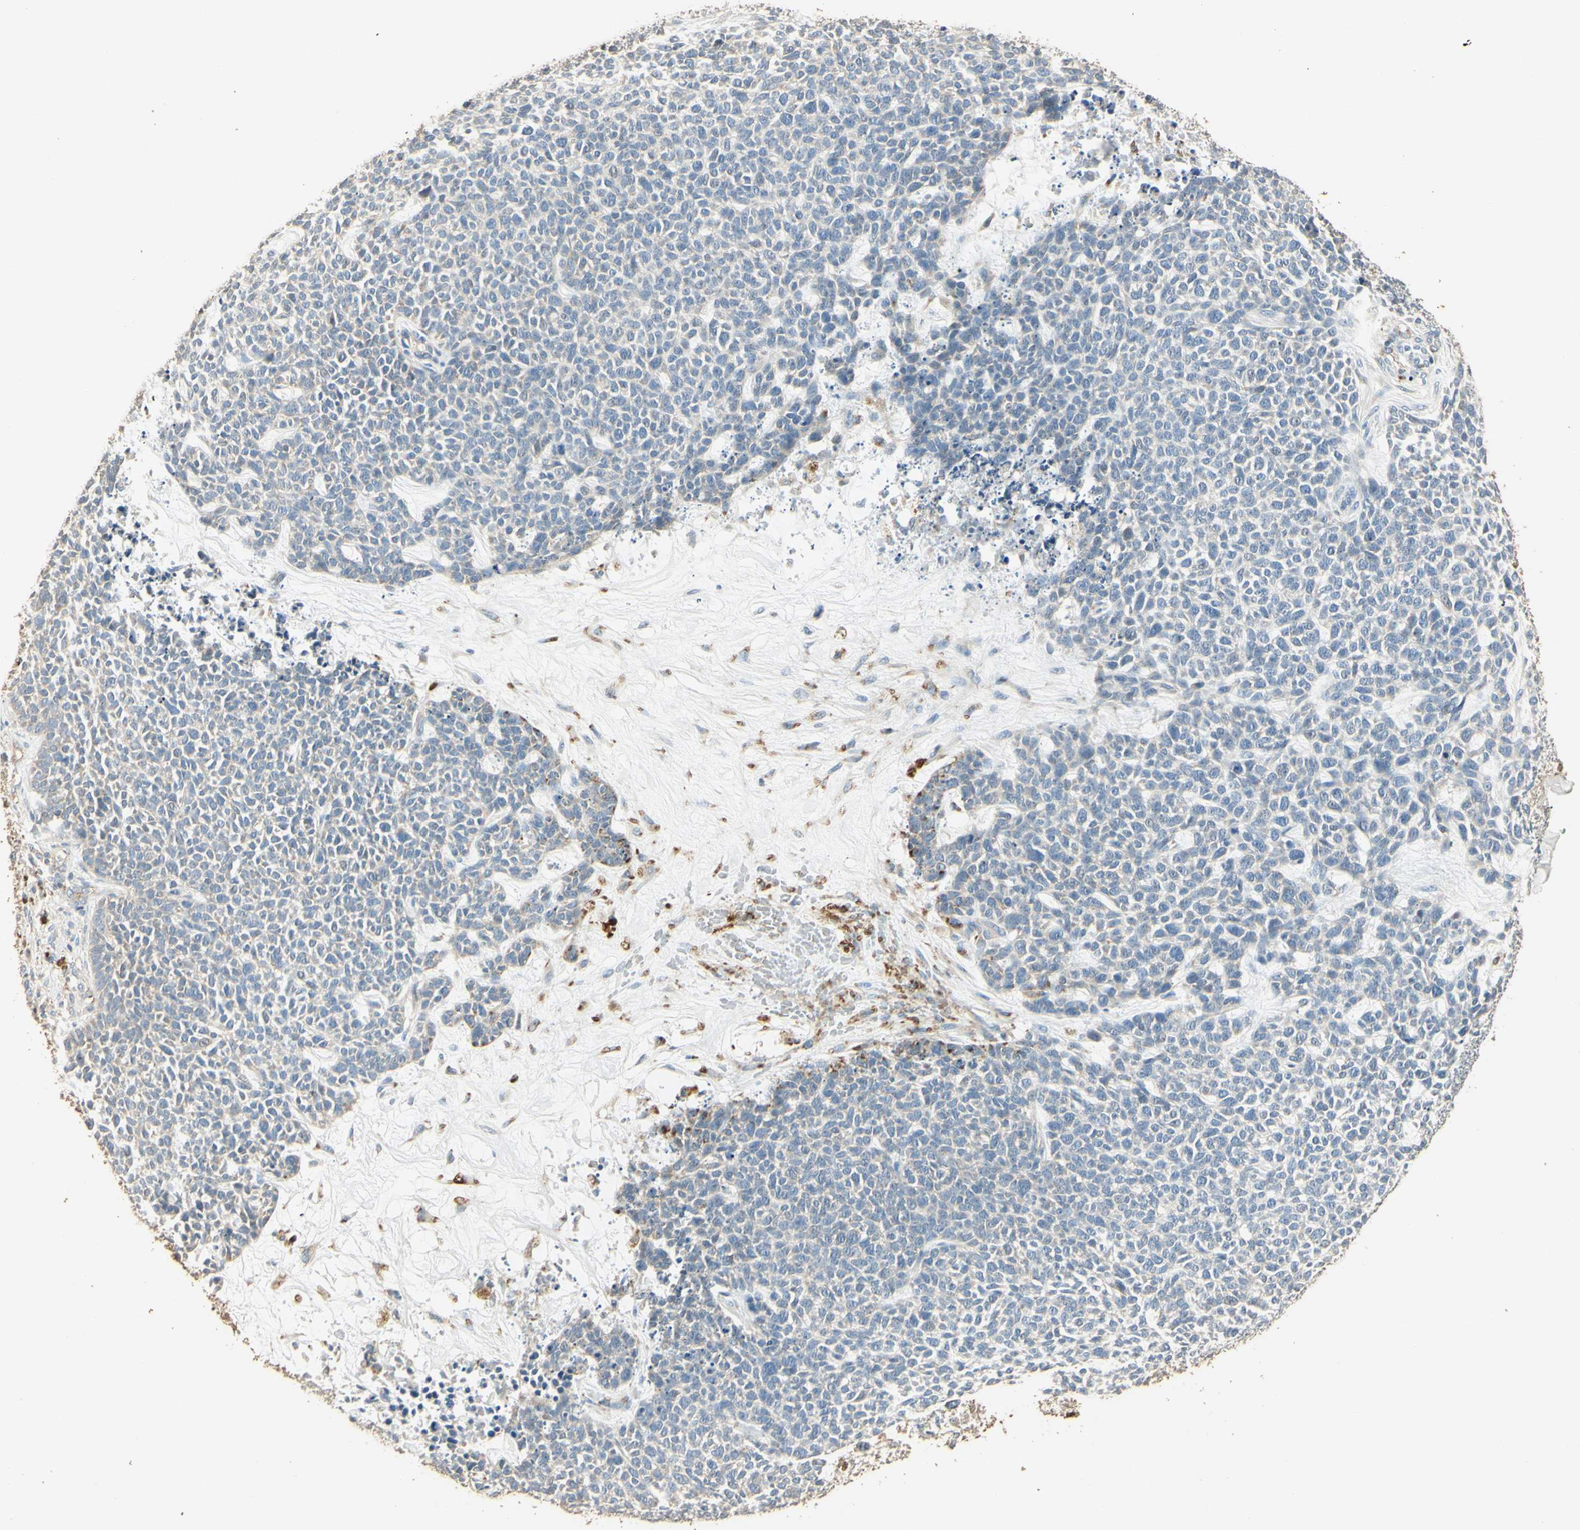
{"staining": {"intensity": "negative", "quantity": "none", "location": "none"}, "tissue": "skin cancer", "cell_type": "Tumor cells", "image_type": "cancer", "snomed": [{"axis": "morphology", "description": "Basal cell carcinoma"}, {"axis": "topography", "description": "Skin"}], "caption": "This is a histopathology image of IHC staining of skin cancer (basal cell carcinoma), which shows no expression in tumor cells.", "gene": "ARHGEF17", "patient": {"sex": "female", "age": 84}}